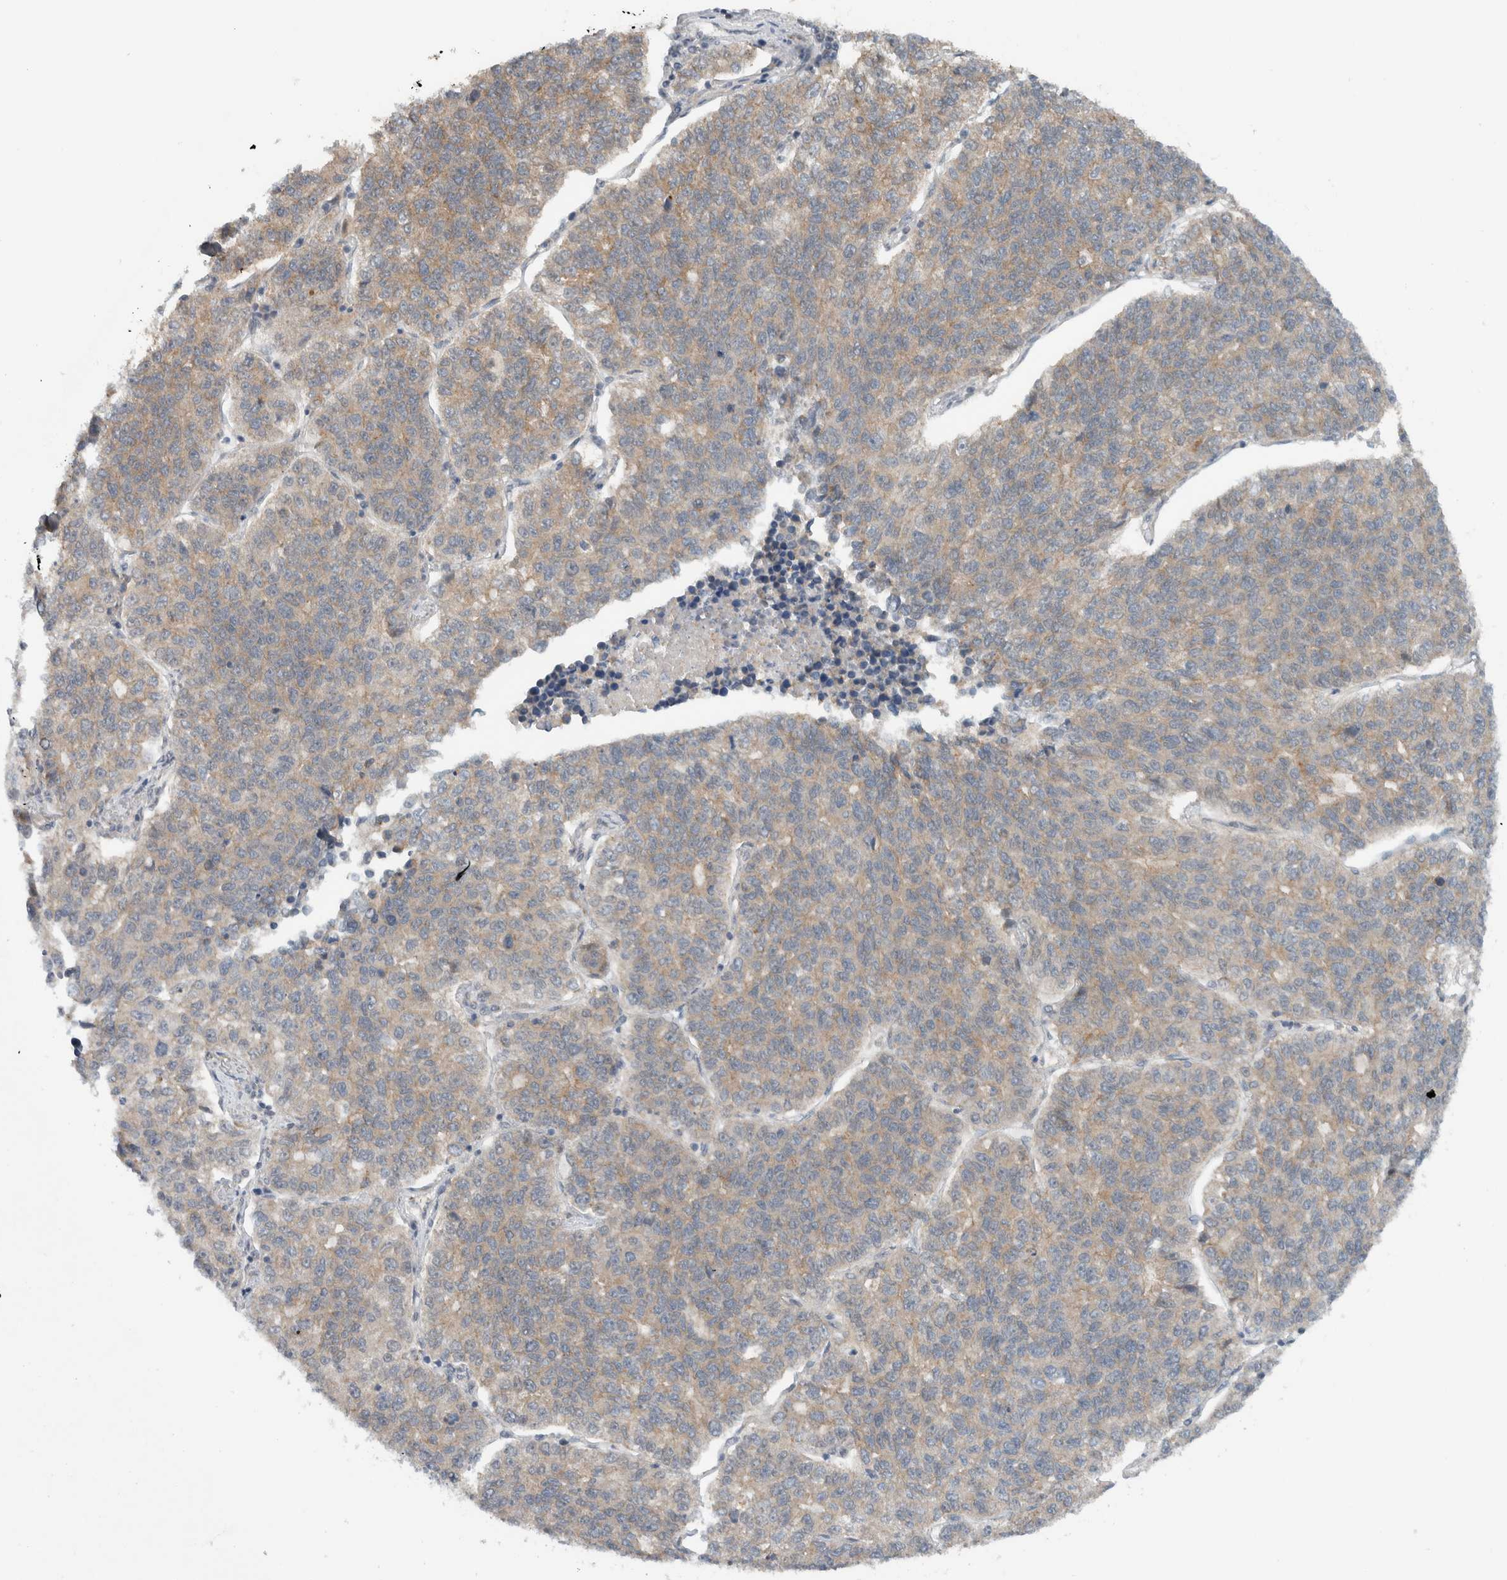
{"staining": {"intensity": "weak", "quantity": "25%-75%", "location": "cytoplasmic/membranous"}, "tissue": "lung cancer", "cell_type": "Tumor cells", "image_type": "cancer", "snomed": [{"axis": "morphology", "description": "Adenocarcinoma, NOS"}, {"axis": "topography", "description": "Lung"}], "caption": "A histopathology image of lung adenocarcinoma stained for a protein reveals weak cytoplasmic/membranous brown staining in tumor cells.", "gene": "RERE", "patient": {"sex": "male", "age": 49}}